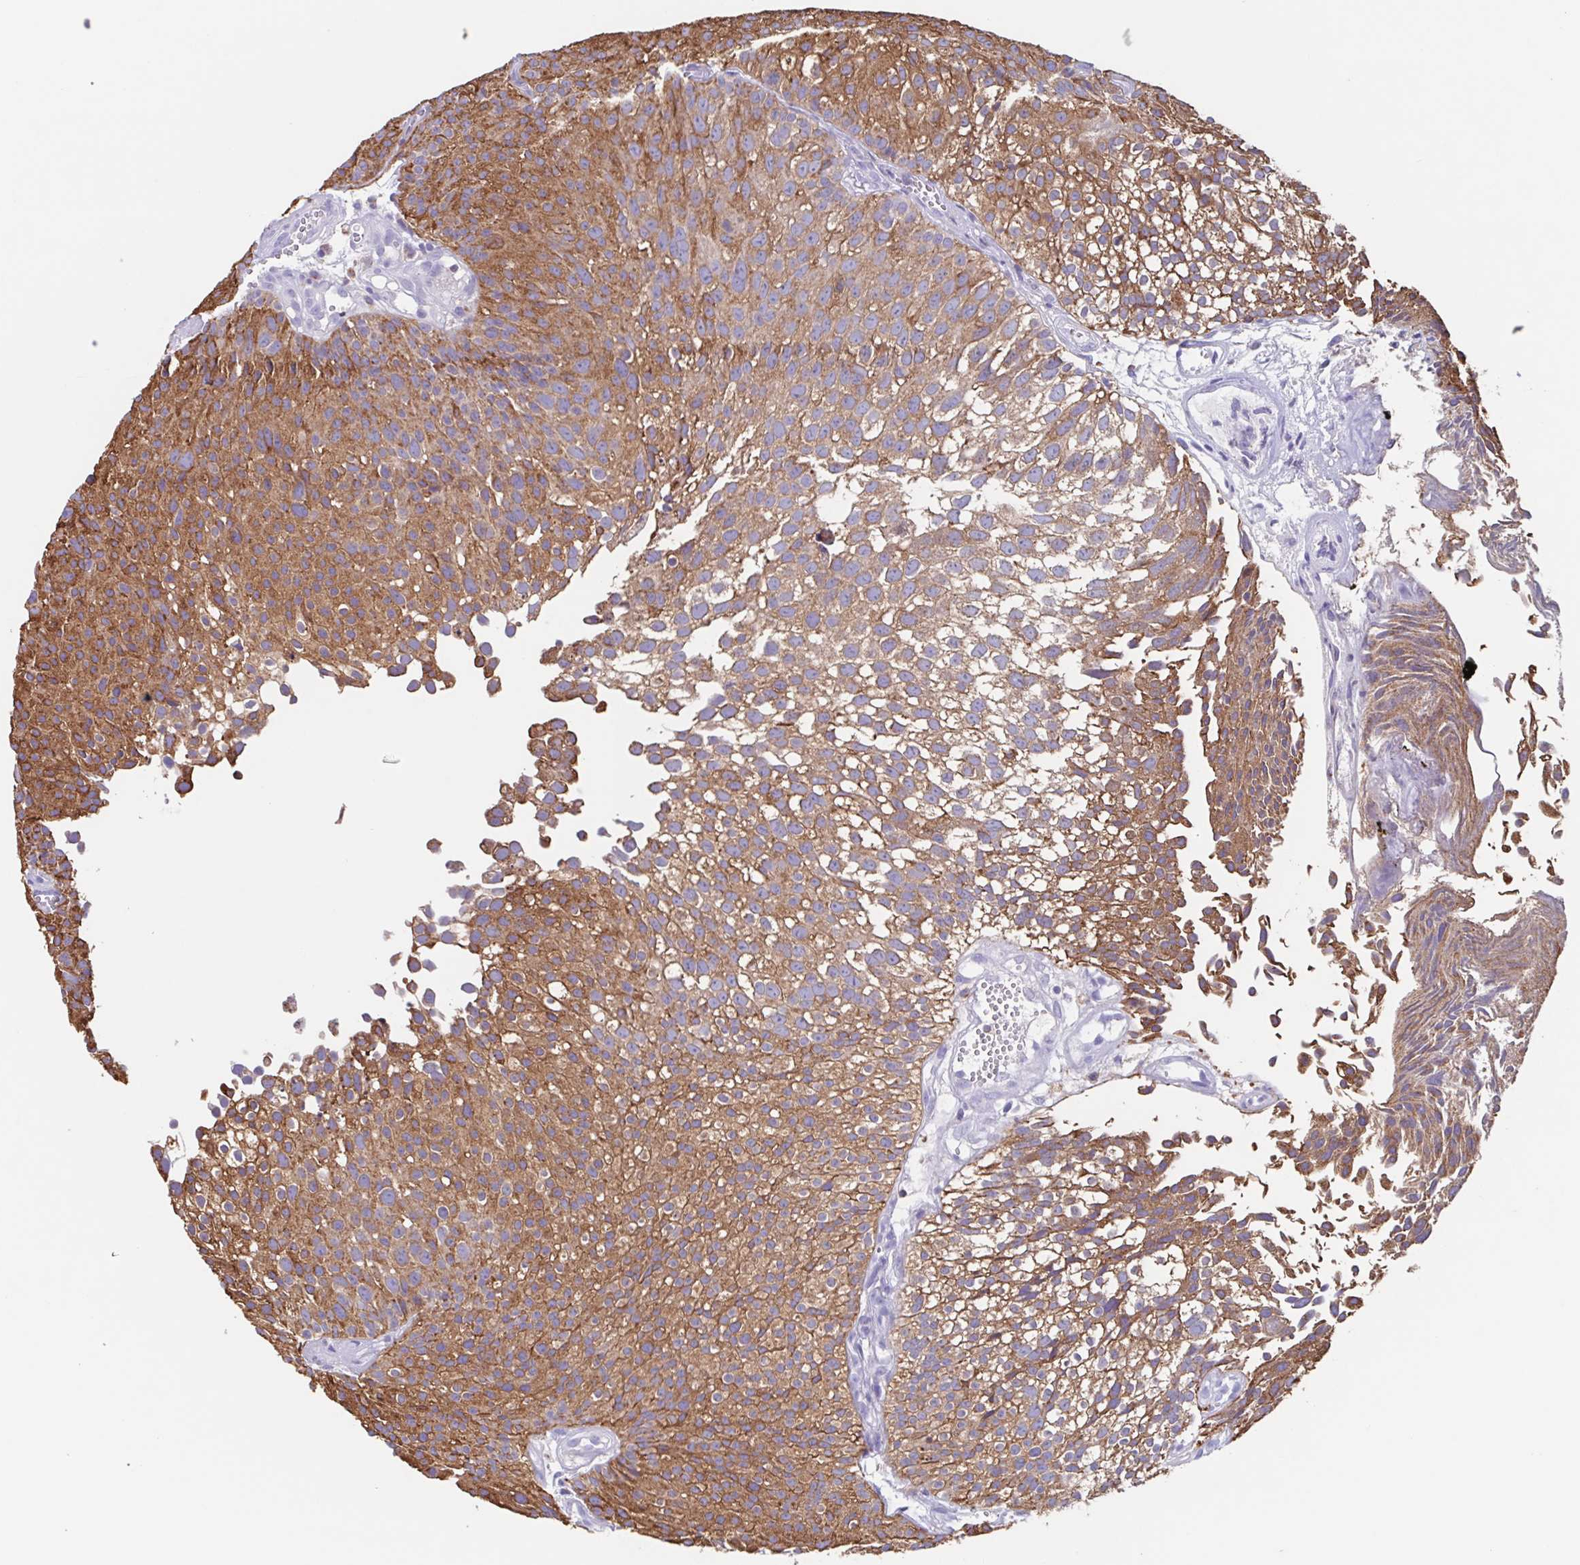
{"staining": {"intensity": "moderate", "quantity": ">75%", "location": "cytoplasmic/membranous"}, "tissue": "urothelial cancer", "cell_type": "Tumor cells", "image_type": "cancer", "snomed": [{"axis": "morphology", "description": "Urothelial carcinoma, Low grade"}, {"axis": "topography", "description": "Urinary bladder"}], "caption": "An image of urothelial carcinoma (low-grade) stained for a protein demonstrates moderate cytoplasmic/membranous brown staining in tumor cells. Immunohistochemistry stains the protein of interest in brown and the nuclei are stained blue.", "gene": "TPD52", "patient": {"sex": "male", "age": 70}}